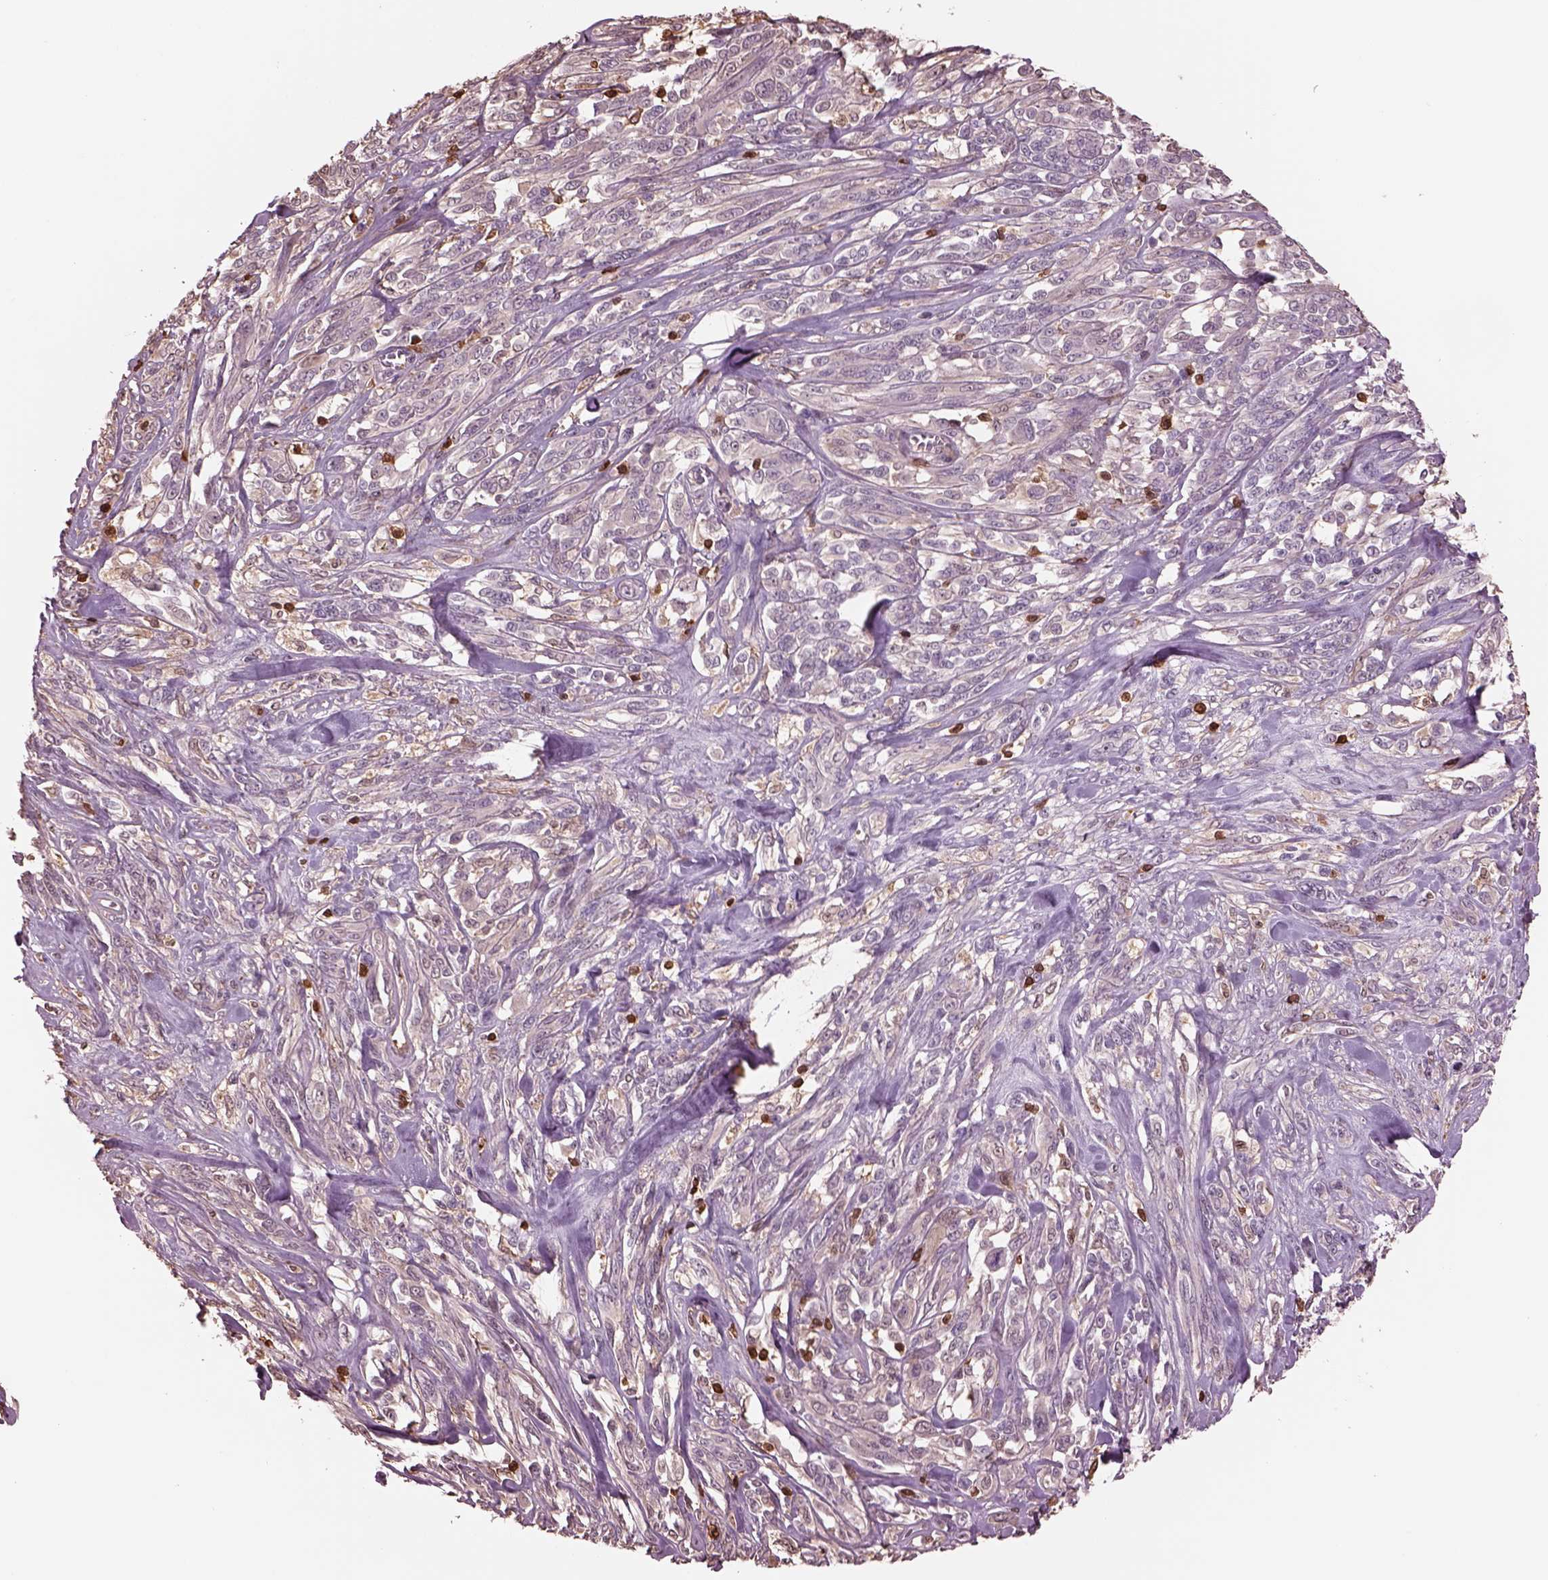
{"staining": {"intensity": "weak", "quantity": "25%-75%", "location": "cytoplasmic/membranous"}, "tissue": "melanoma", "cell_type": "Tumor cells", "image_type": "cancer", "snomed": [{"axis": "morphology", "description": "Malignant melanoma, NOS"}, {"axis": "topography", "description": "Skin"}], "caption": "Melanoma stained for a protein (brown) exhibits weak cytoplasmic/membranous positive staining in about 25%-75% of tumor cells.", "gene": "IL31RA", "patient": {"sex": "female", "age": 91}}